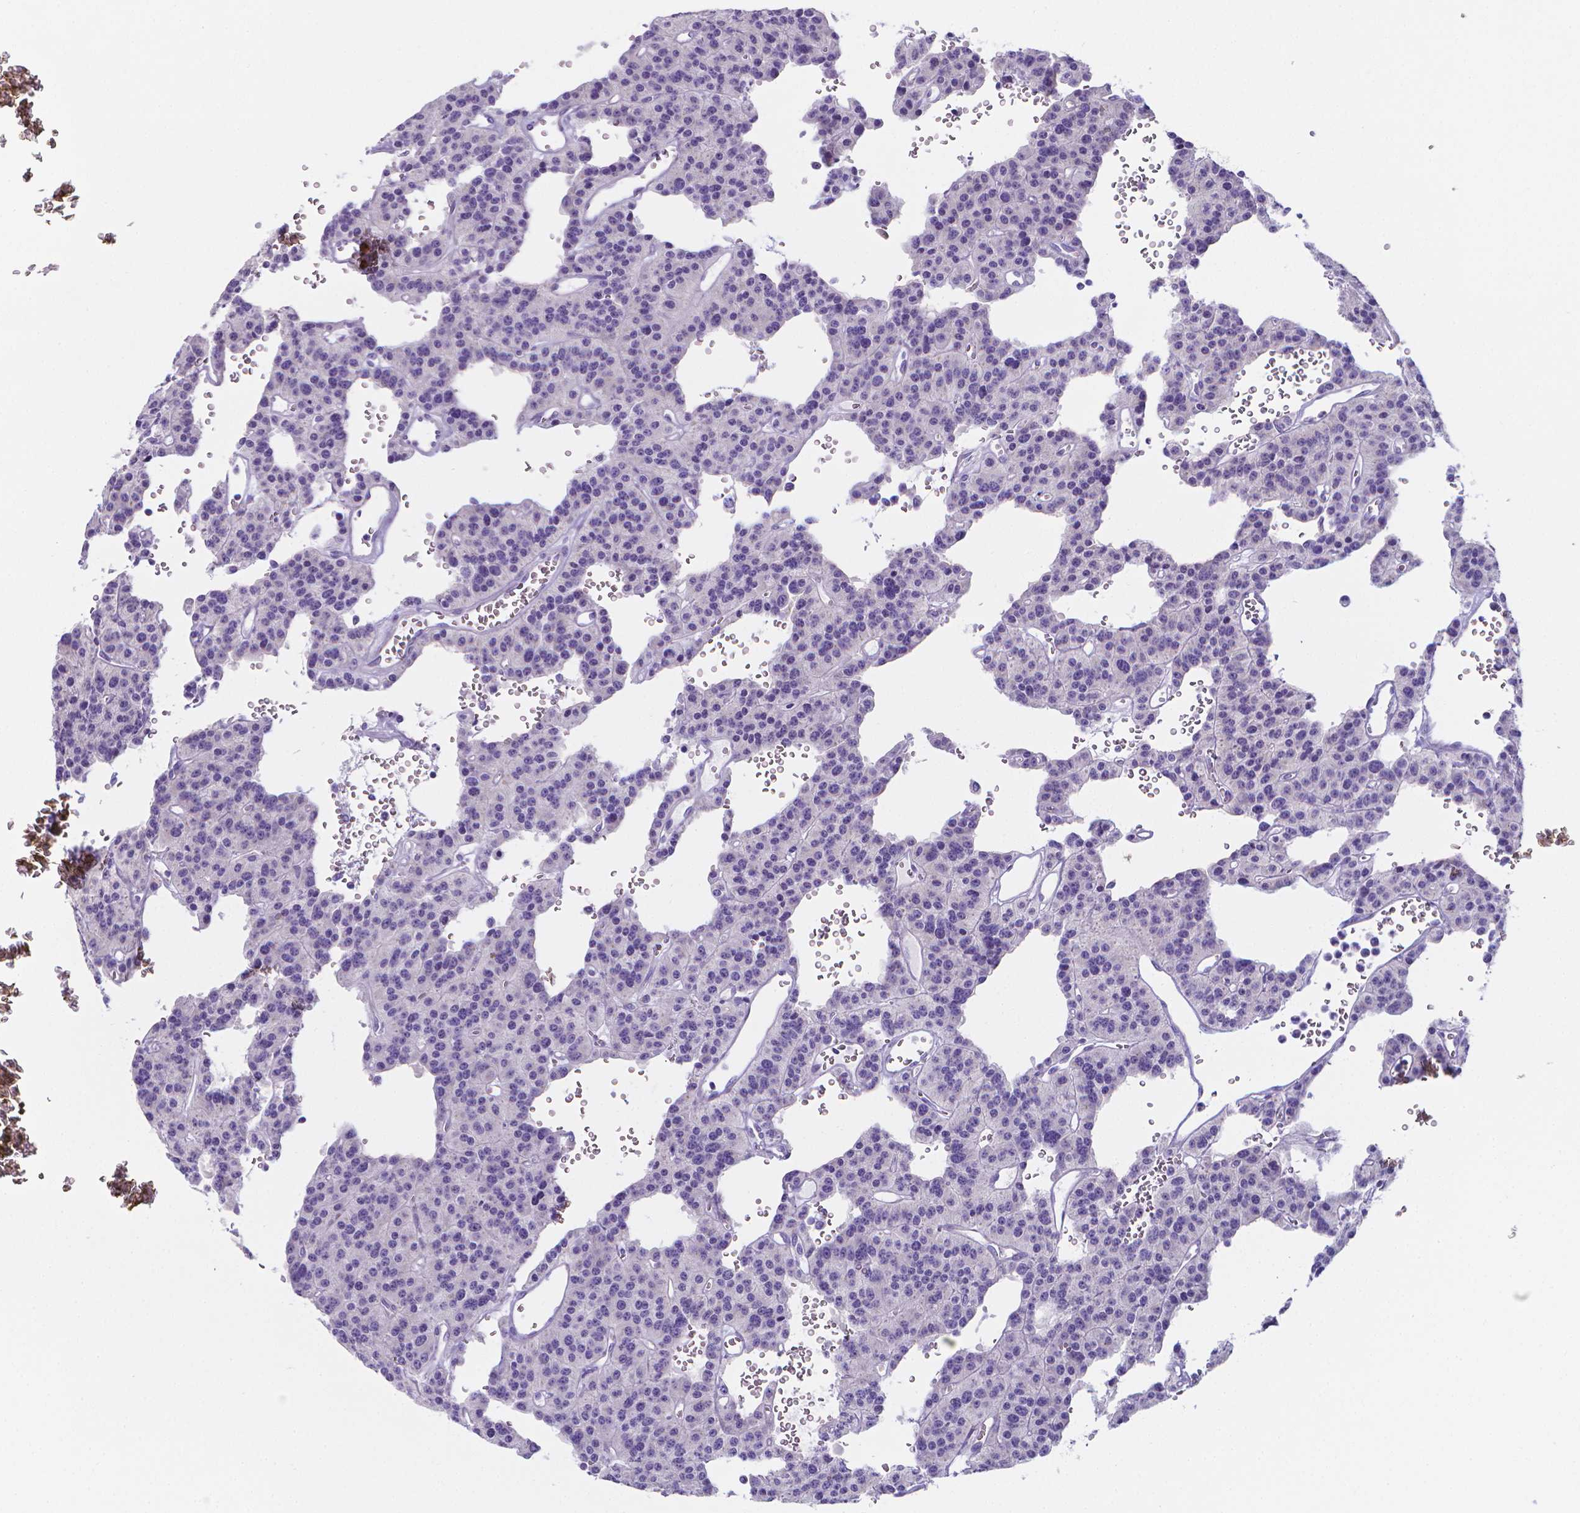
{"staining": {"intensity": "negative", "quantity": "none", "location": "none"}, "tissue": "carcinoid", "cell_type": "Tumor cells", "image_type": "cancer", "snomed": [{"axis": "morphology", "description": "Carcinoid, malignant, NOS"}, {"axis": "topography", "description": "Lung"}], "caption": "Immunohistochemical staining of carcinoid exhibits no significant expression in tumor cells.", "gene": "LRRC73", "patient": {"sex": "female", "age": 71}}